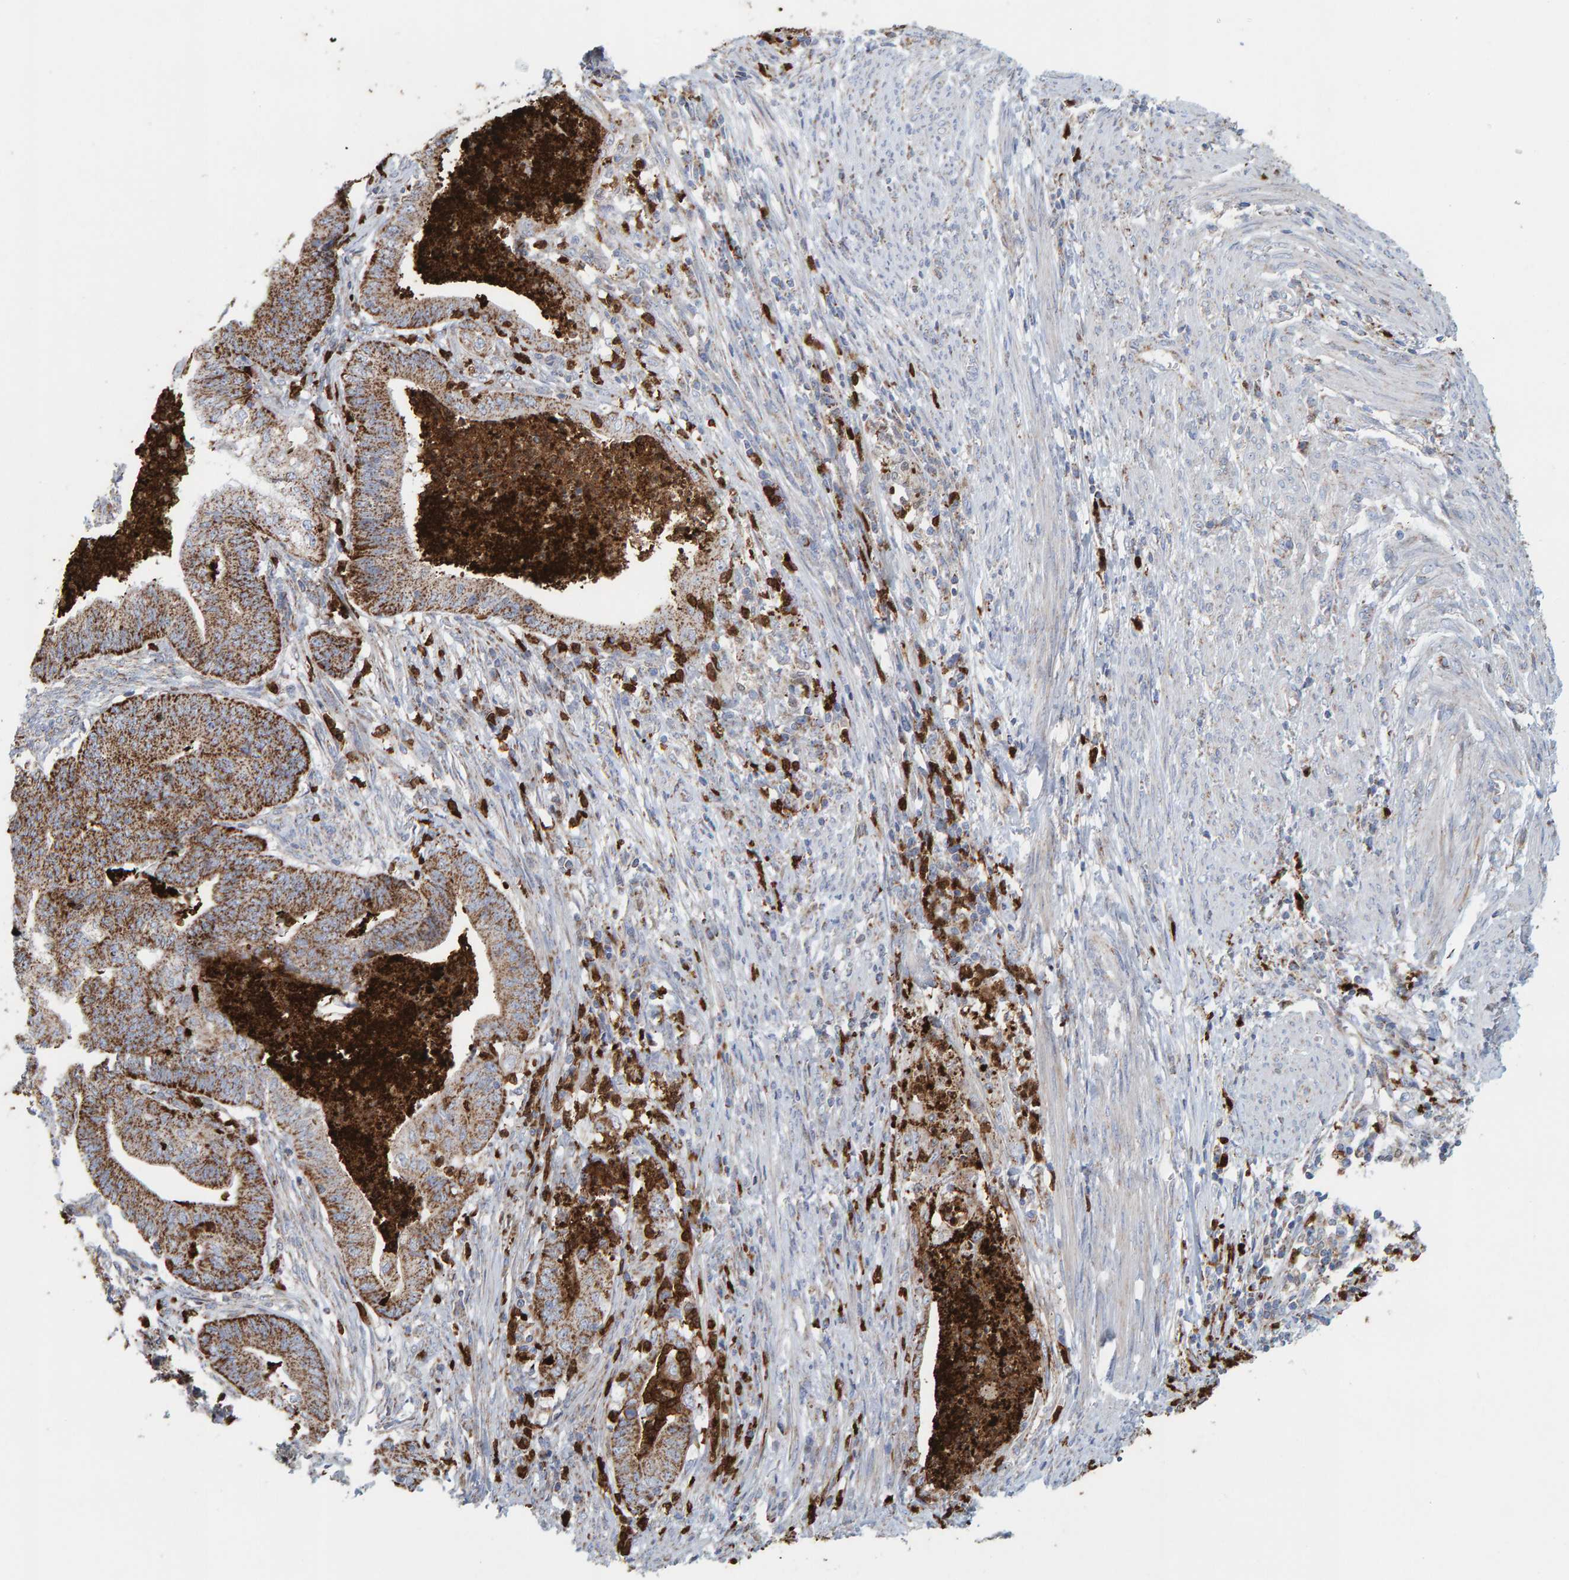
{"staining": {"intensity": "strong", "quantity": ">75%", "location": "cytoplasmic/membranous"}, "tissue": "endometrial cancer", "cell_type": "Tumor cells", "image_type": "cancer", "snomed": [{"axis": "morphology", "description": "Polyp, NOS"}, {"axis": "morphology", "description": "Adenocarcinoma, NOS"}, {"axis": "morphology", "description": "Adenoma, NOS"}, {"axis": "topography", "description": "Endometrium"}], "caption": "Polyp (endometrial) tissue reveals strong cytoplasmic/membranous expression in approximately >75% of tumor cells (IHC, brightfield microscopy, high magnification).", "gene": "B9D1", "patient": {"sex": "female", "age": 79}}